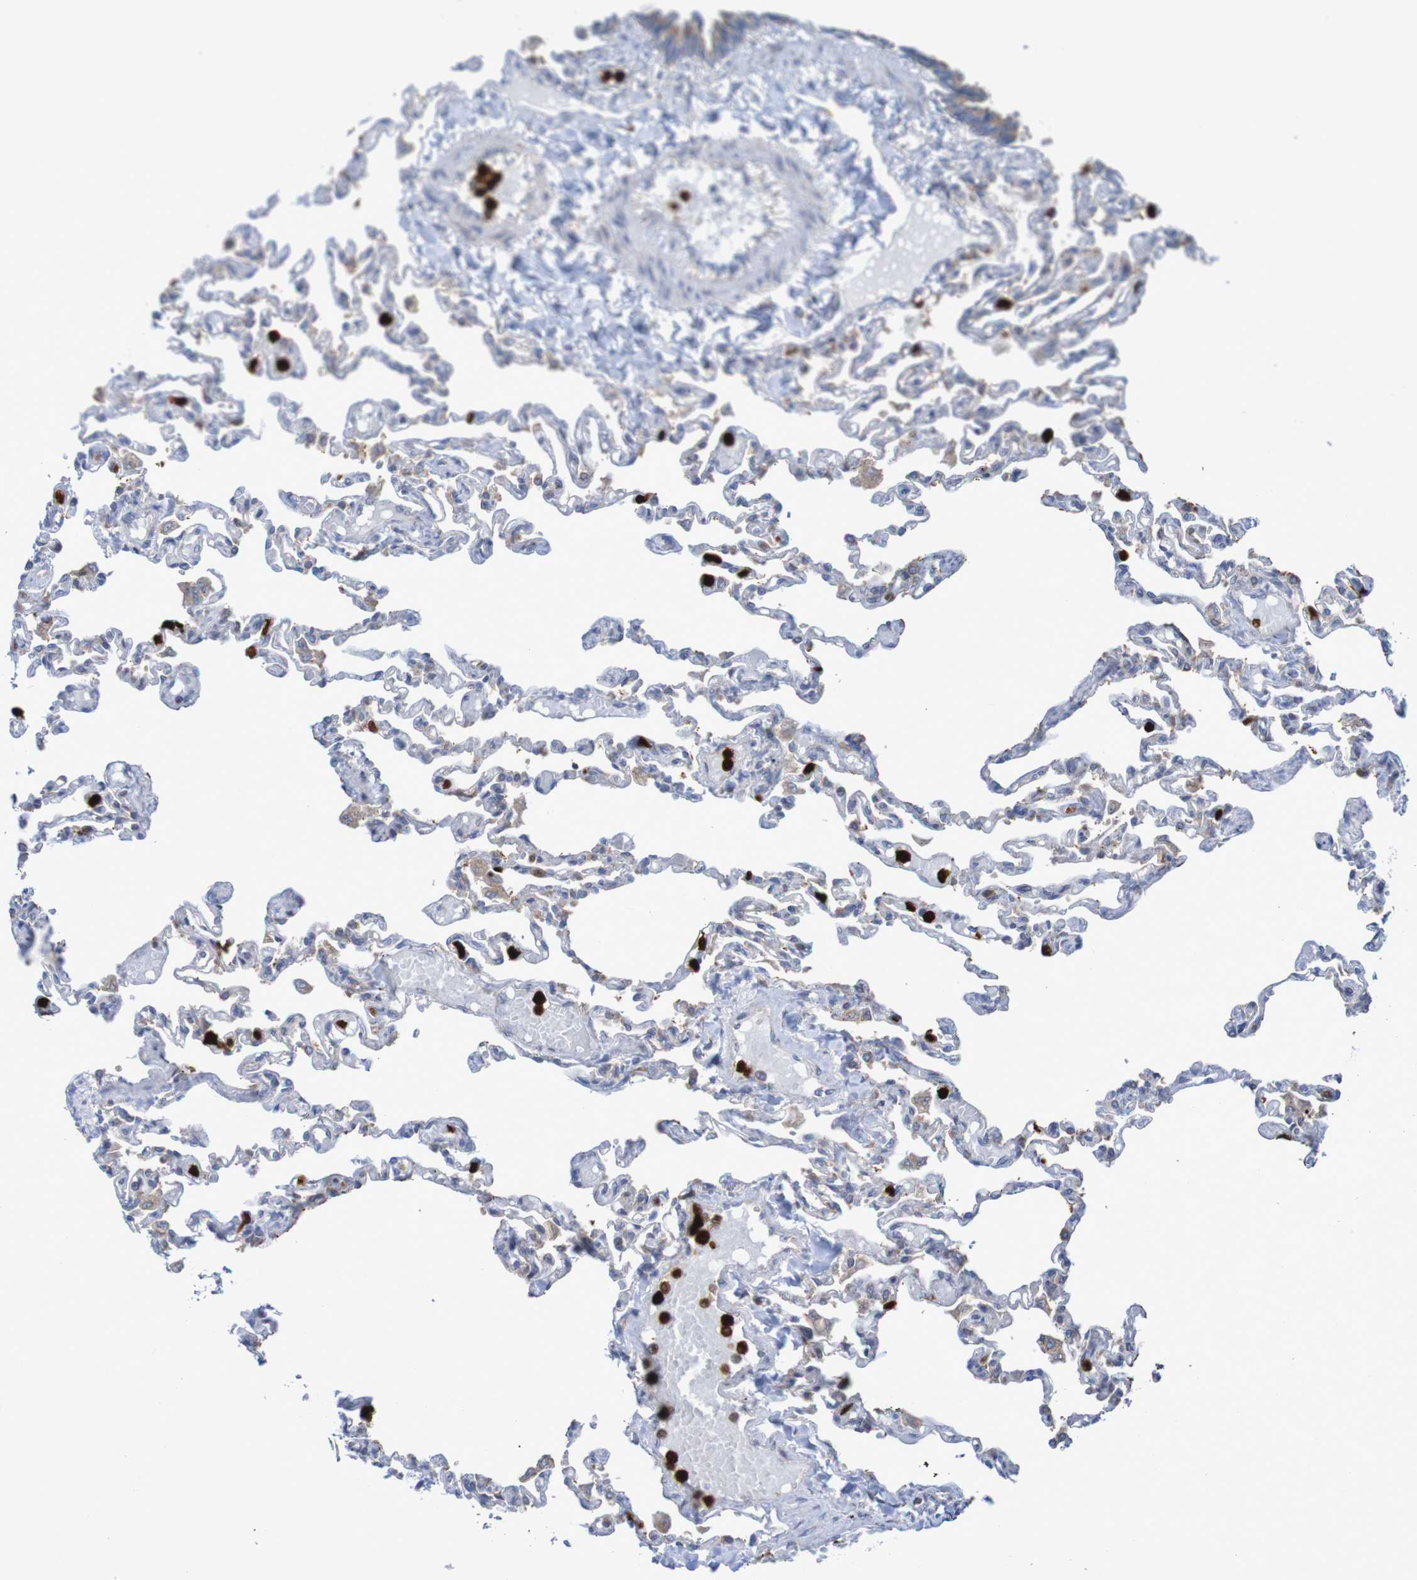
{"staining": {"intensity": "negative", "quantity": "none", "location": "none"}, "tissue": "lung", "cell_type": "Alveolar cells", "image_type": "normal", "snomed": [{"axis": "morphology", "description": "Normal tissue, NOS"}, {"axis": "topography", "description": "Lung"}], "caption": "A photomicrograph of human lung is negative for staining in alveolar cells. (DAB immunohistochemistry (IHC) with hematoxylin counter stain).", "gene": "PARP4", "patient": {"sex": "male", "age": 21}}